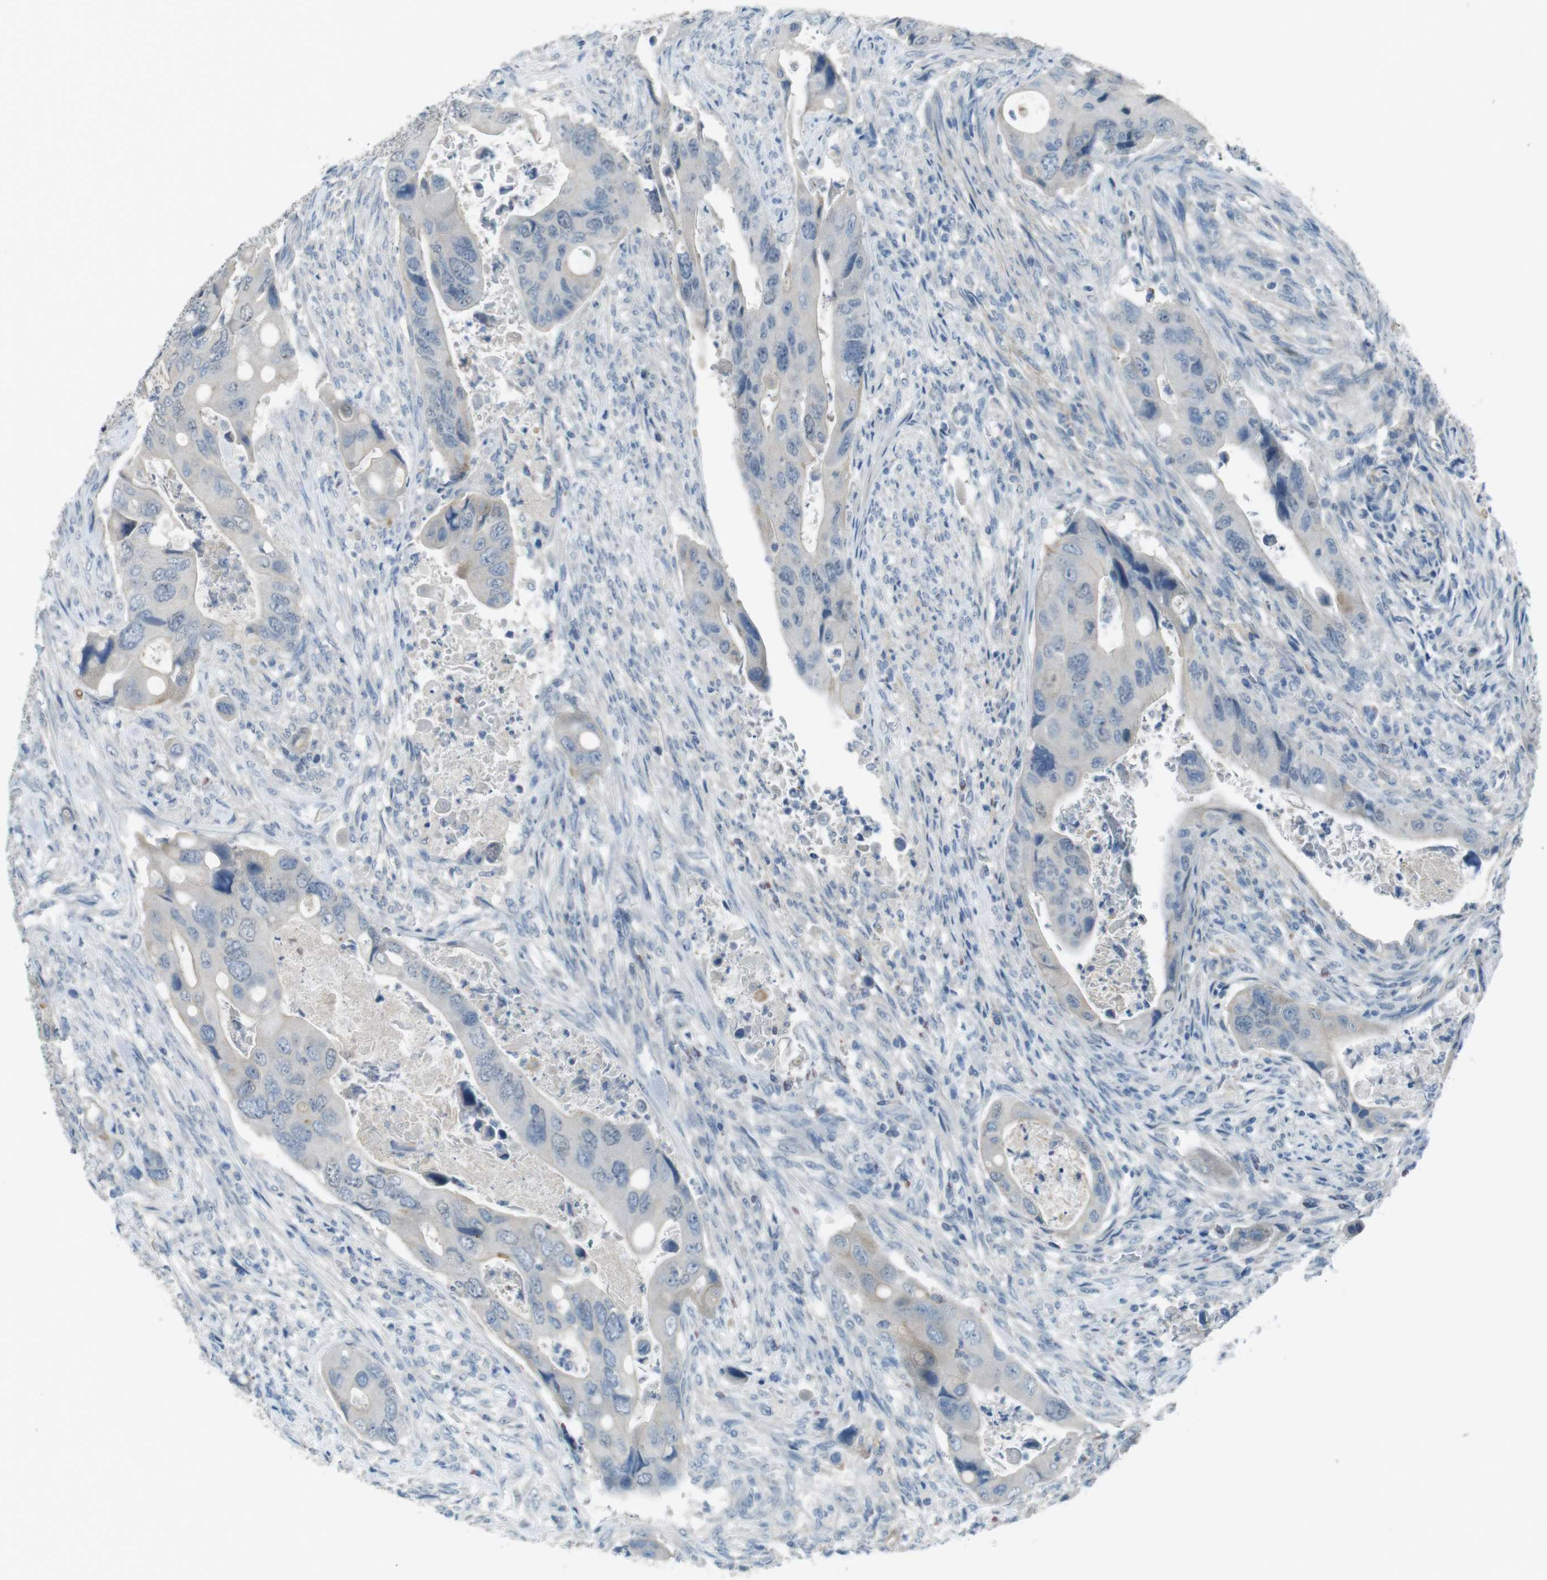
{"staining": {"intensity": "weak", "quantity": "<25%", "location": "cytoplasmic/membranous"}, "tissue": "colorectal cancer", "cell_type": "Tumor cells", "image_type": "cancer", "snomed": [{"axis": "morphology", "description": "Adenocarcinoma, NOS"}, {"axis": "topography", "description": "Rectum"}], "caption": "Histopathology image shows no significant protein expression in tumor cells of colorectal adenocarcinoma. (Brightfield microscopy of DAB (3,3'-diaminobenzidine) IHC at high magnification).", "gene": "ENTPD7", "patient": {"sex": "female", "age": 57}}